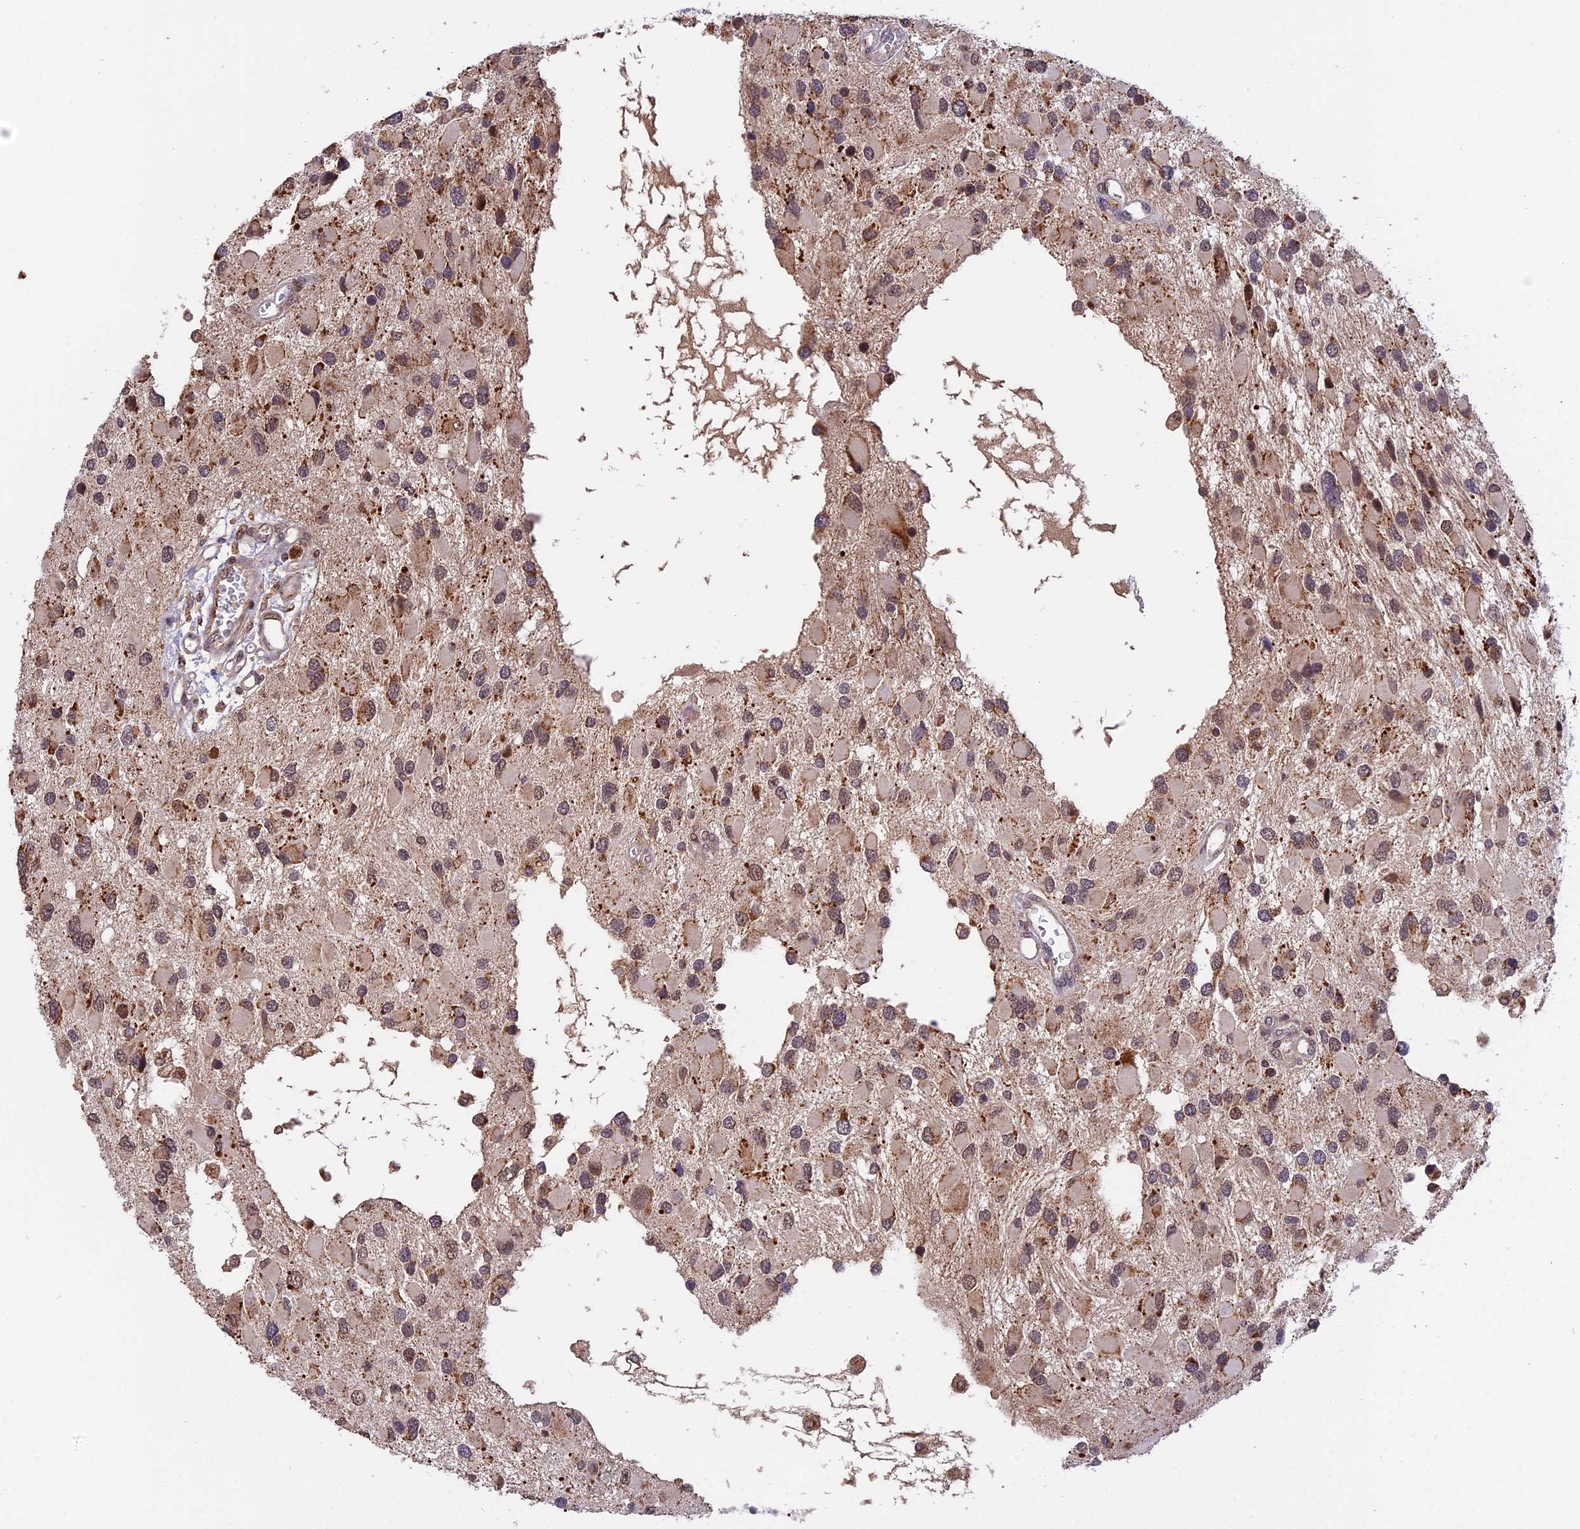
{"staining": {"intensity": "weak", "quantity": ">75%", "location": "cytoplasmic/membranous,nuclear"}, "tissue": "glioma", "cell_type": "Tumor cells", "image_type": "cancer", "snomed": [{"axis": "morphology", "description": "Glioma, malignant, High grade"}, {"axis": "topography", "description": "Brain"}], "caption": "DAB immunohistochemical staining of glioma displays weak cytoplasmic/membranous and nuclear protein positivity in approximately >75% of tumor cells. The staining was performed using DAB to visualize the protein expression in brown, while the nuclei were stained in blue with hematoxylin (Magnification: 20x).", "gene": "RERGL", "patient": {"sex": "male", "age": 53}}